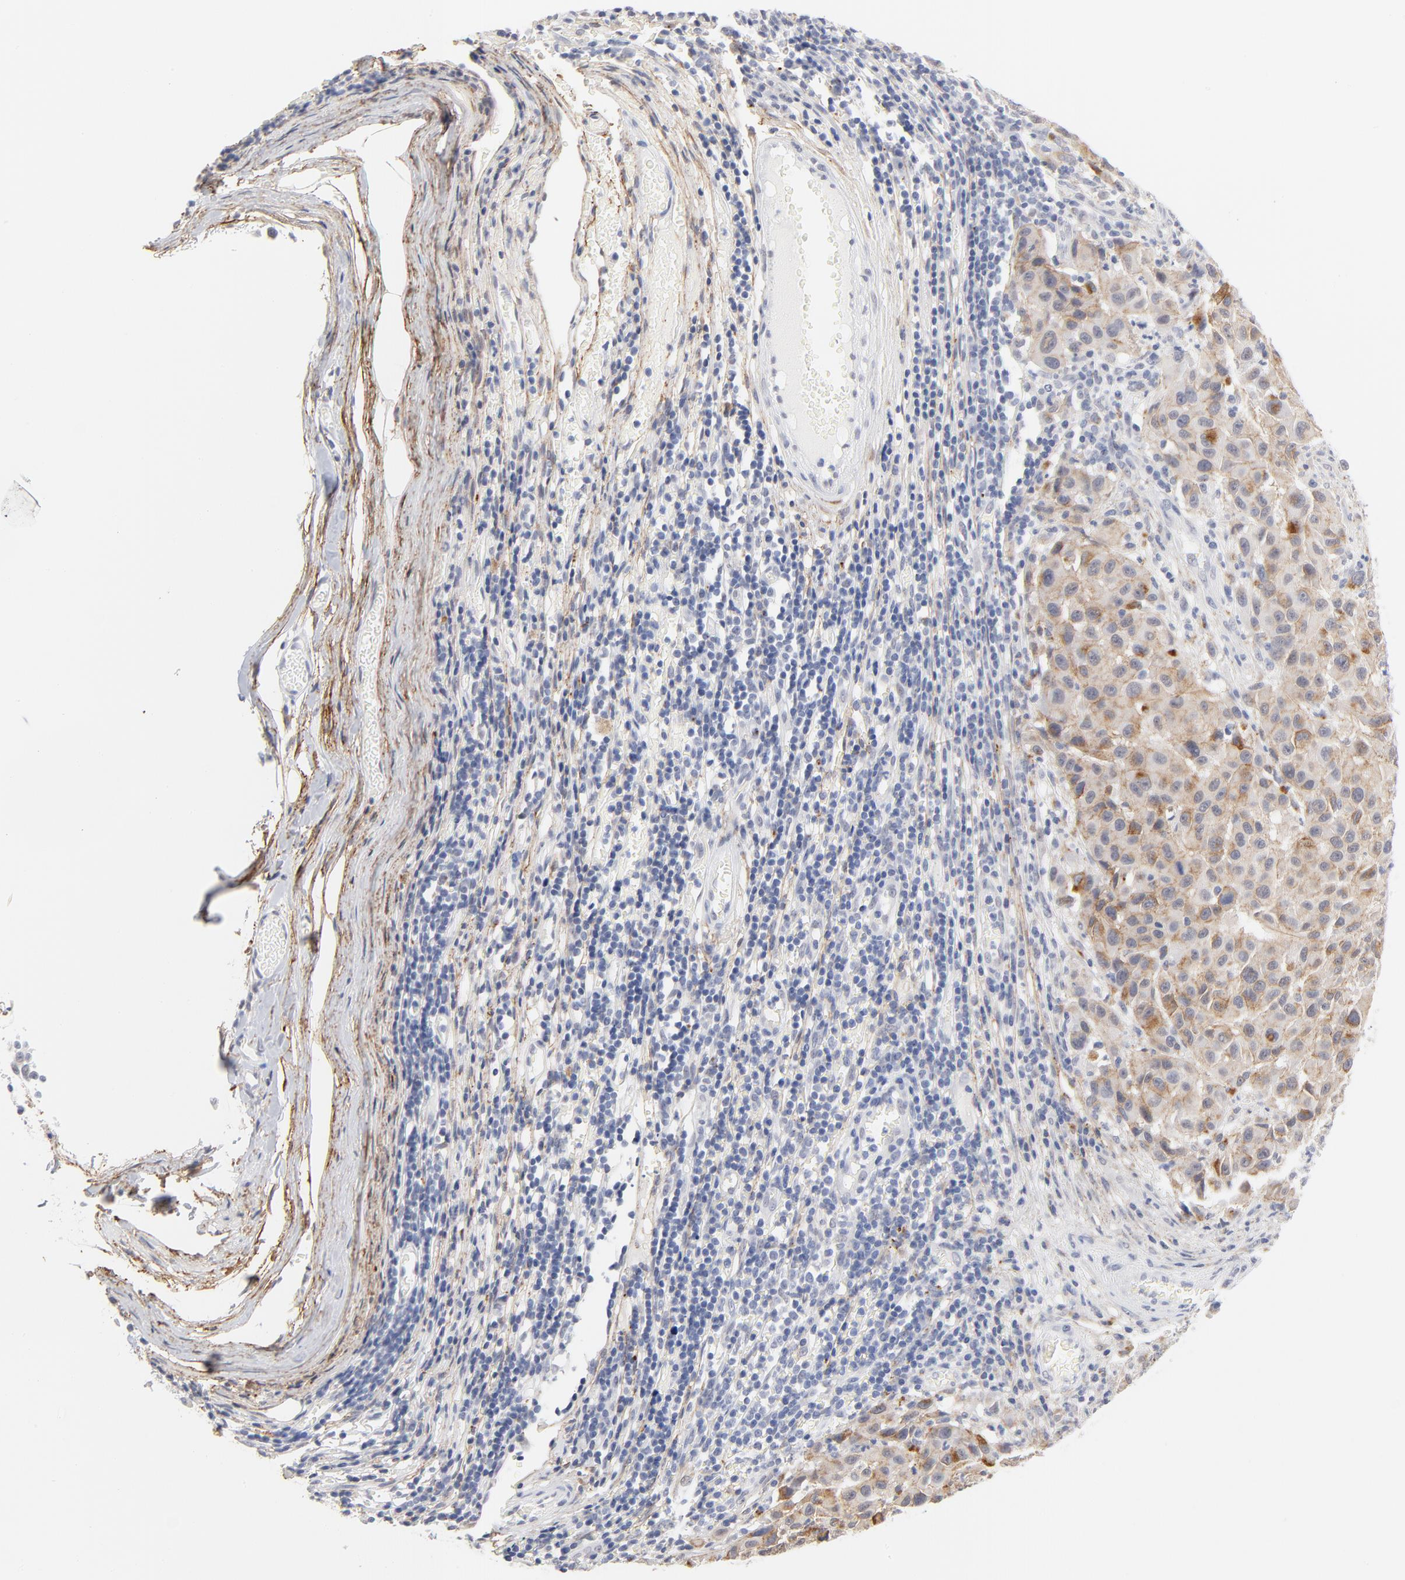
{"staining": {"intensity": "weak", "quantity": ">75%", "location": "cytoplasmic/membranous"}, "tissue": "melanoma", "cell_type": "Tumor cells", "image_type": "cancer", "snomed": [{"axis": "morphology", "description": "Malignant melanoma, Metastatic site"}, {"axis": "topography", "description": "Lymph node"}], "caption": "Human melanoma stained with a brown dye displays weak cytoplasmic/membranous positive positivity in about >75% of tumor cells.", "gene": "LTBP2", "patient": {"sex": "male", "age": 61}}